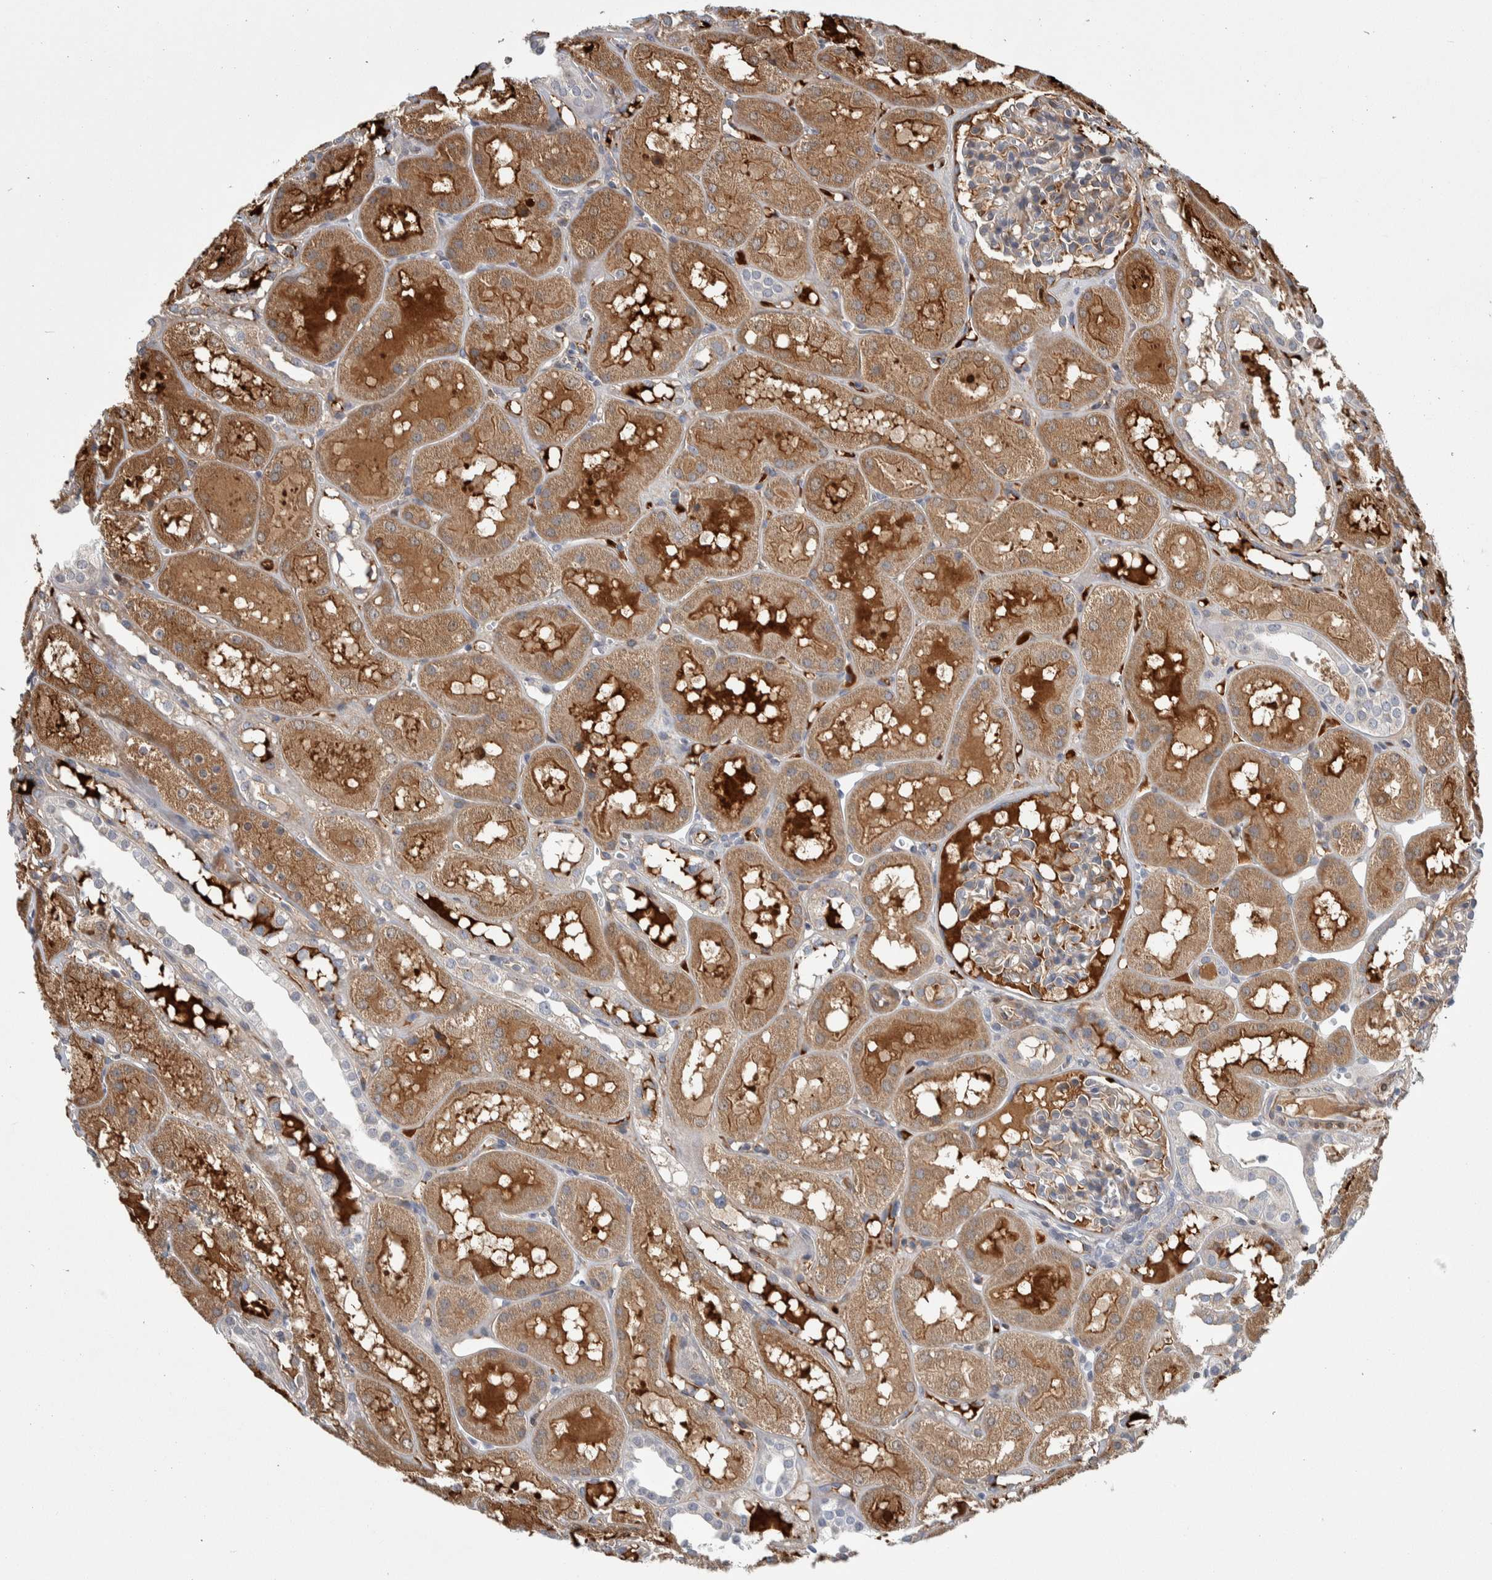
{"staining": {"intensity": "moderate", "quantity": "<25%", "location": "cytoplasmic/membranous"}, "tissue": "kidney", "cell_type": "Cells in glomeruli", "image_type": "normal", "snomed": [{"axis": "morphology", "description": "Normal tissue, NOS"}, {"axis": "topography", "description": "Kidney"}, {"axis": "topography", "description": "Urinary bladder"}], "caption": "Immunohistochemistry photomicrograph of normal kidney: human kidney stained using immunohistochemistry (IHC) displays low levels of moderate protein expression localized specifically in the cytoplasmic/membranous of cells in glomeruli, appearing as a cytoplasmic/membranous brown color.", "gene": "PSMG3", "patient": {"sex": "male", "age": 16}}